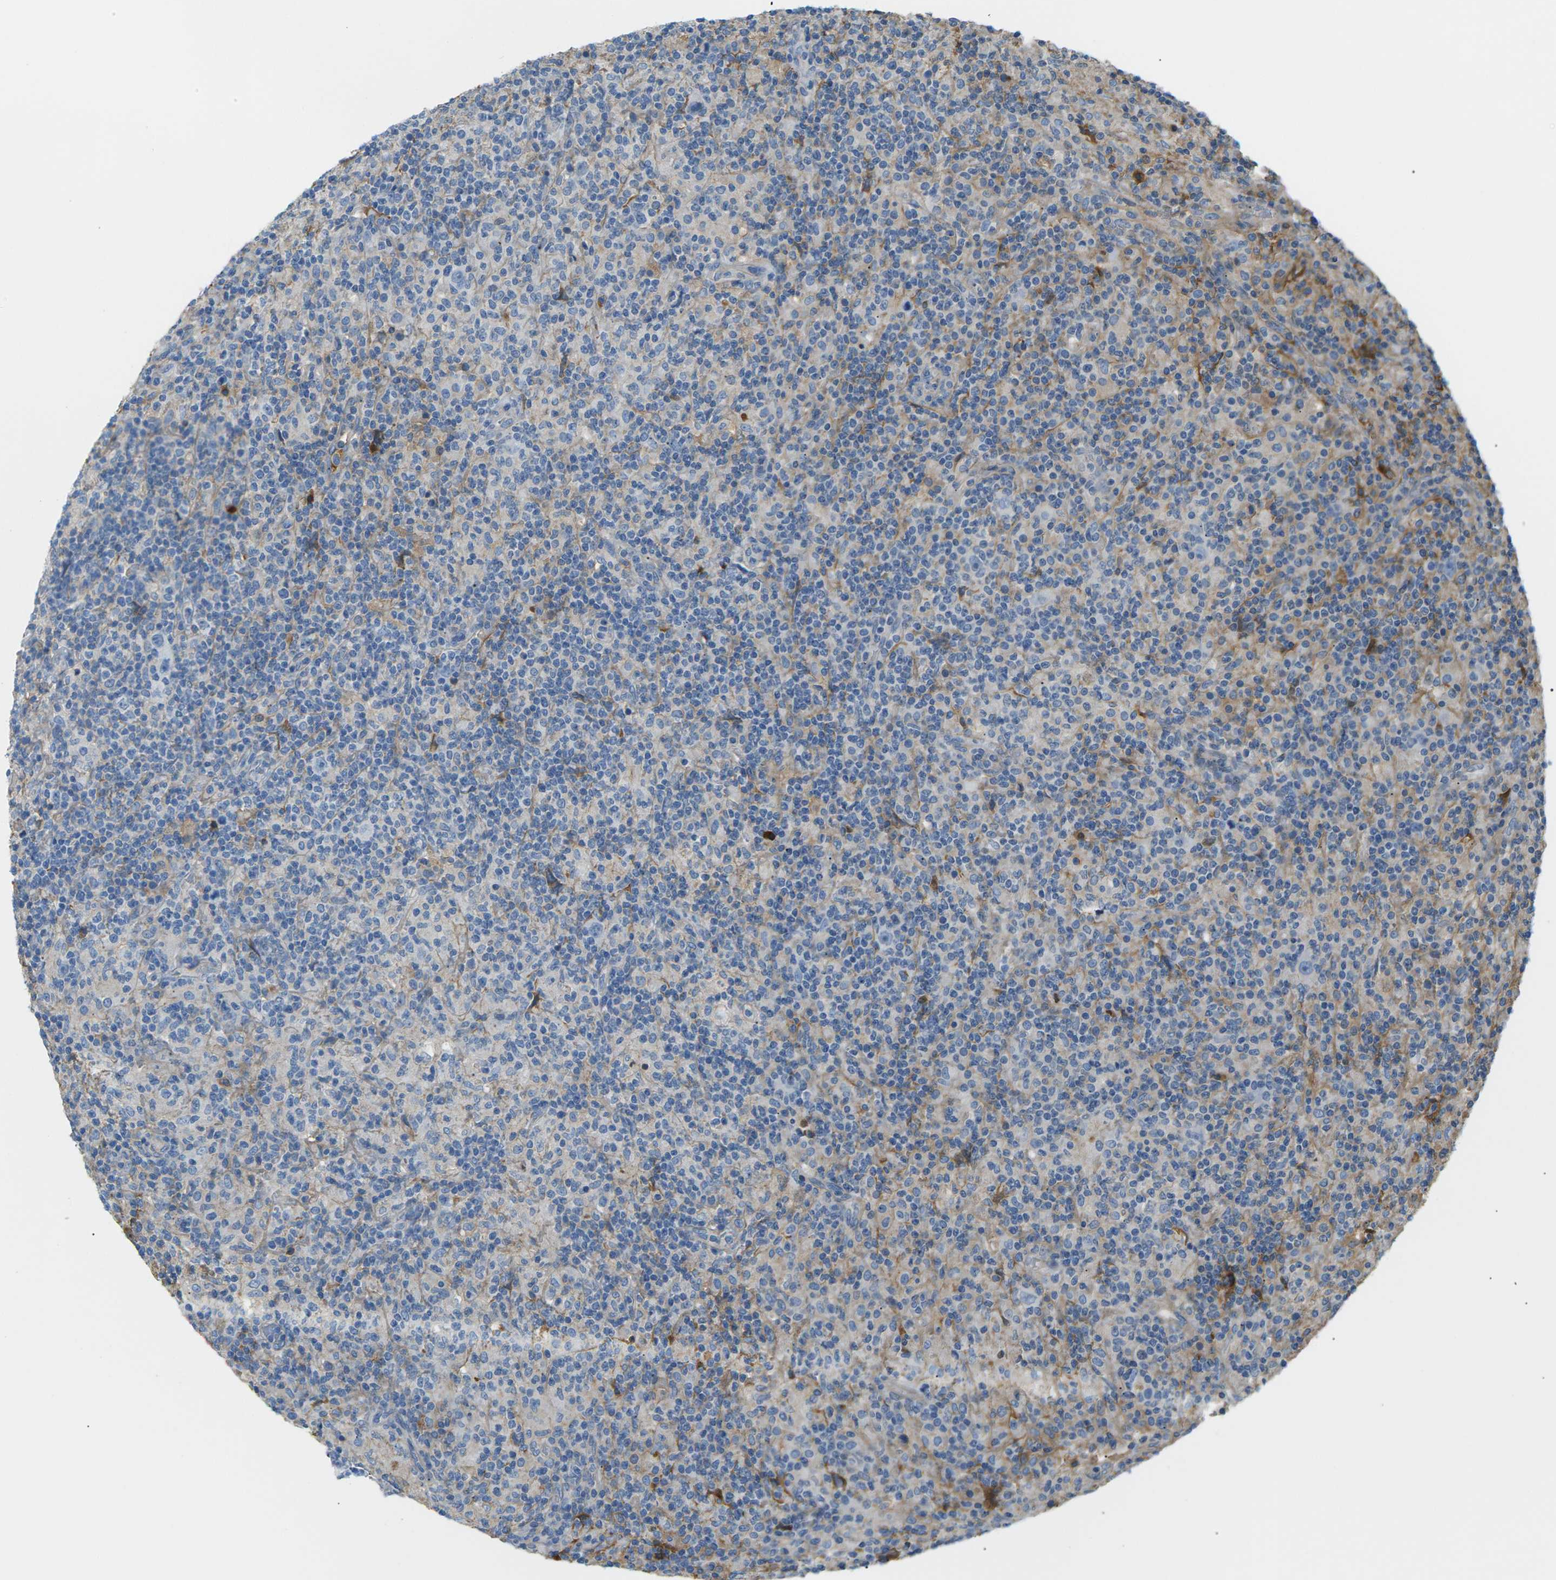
{"staining": {"intensity": "negative", "quantity": "none", "location": "none"}, "tissue": "lymphoma", "cell_type": "Tumor cells", "image_type": "cancer", "snomed": [{"axis": "morphology", "description": "Hodgkin's disease, NOS"}, {"axis": "topography", "description": "Lymph node"}], "caption": "An IHC micrograph of lymphoma is shown. There is no staining in tumor cells of lymphoma.", "gene": "CFI", "patient": {"sex": "male", "age": 70}}